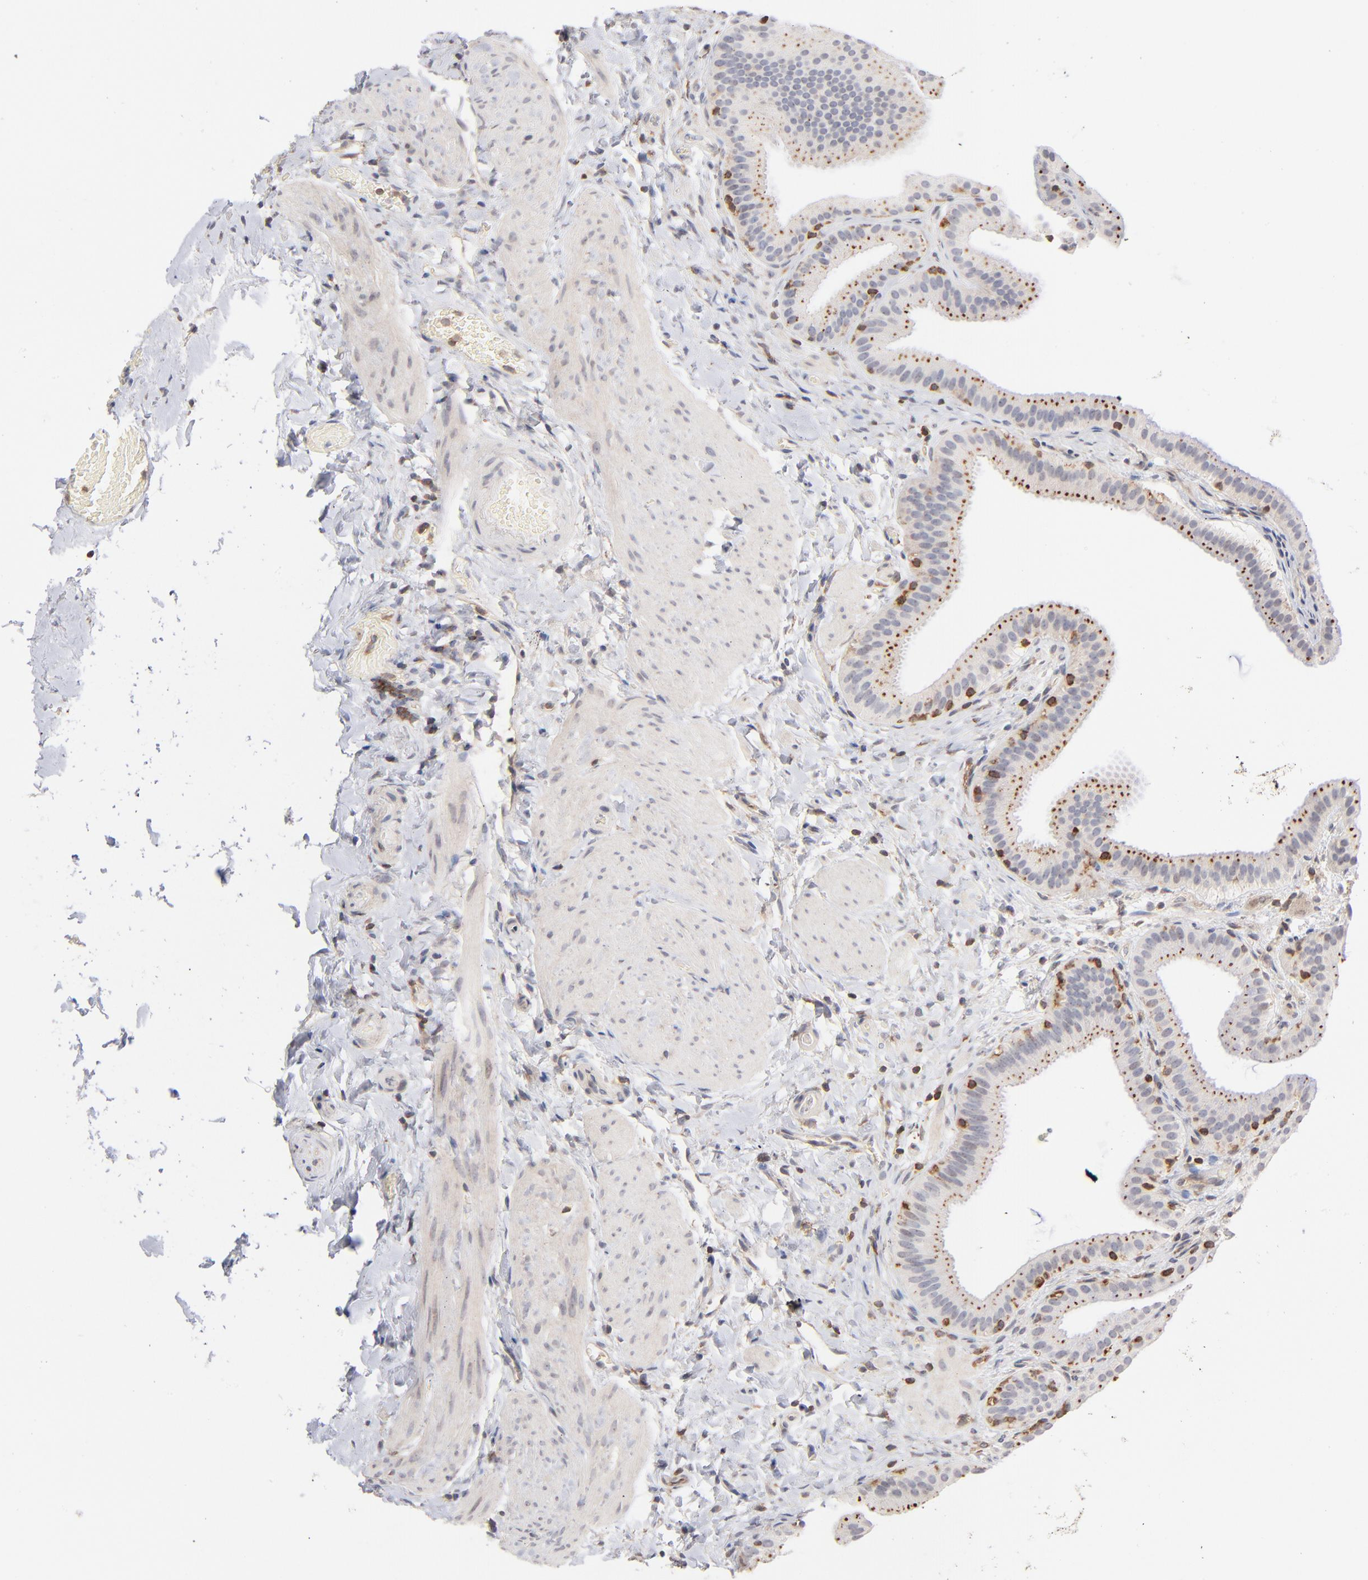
{"staining": {"intensity": "moderate", "quantity": ">75%", "location": "cytoplasmic/membranous"}, "tissue": "gallbladder", "cell_type": "Glandular cells", "image_type": "normal", "snomed": [{"axis": "morphology", "description": "Normal tissue, NOS"}, {"axis": "topography", "description": "Gallbladder"}], "caption": "DAB (3,3'-diaminobenzidine) immunohistochemical staining of normal human gallbladder demonstrates moderate cytoplasmic/membranous protein positivity in about >75% of glandular cells.", "gene": "WIPF1", "patient": {"sex": "female", "age": 63}}